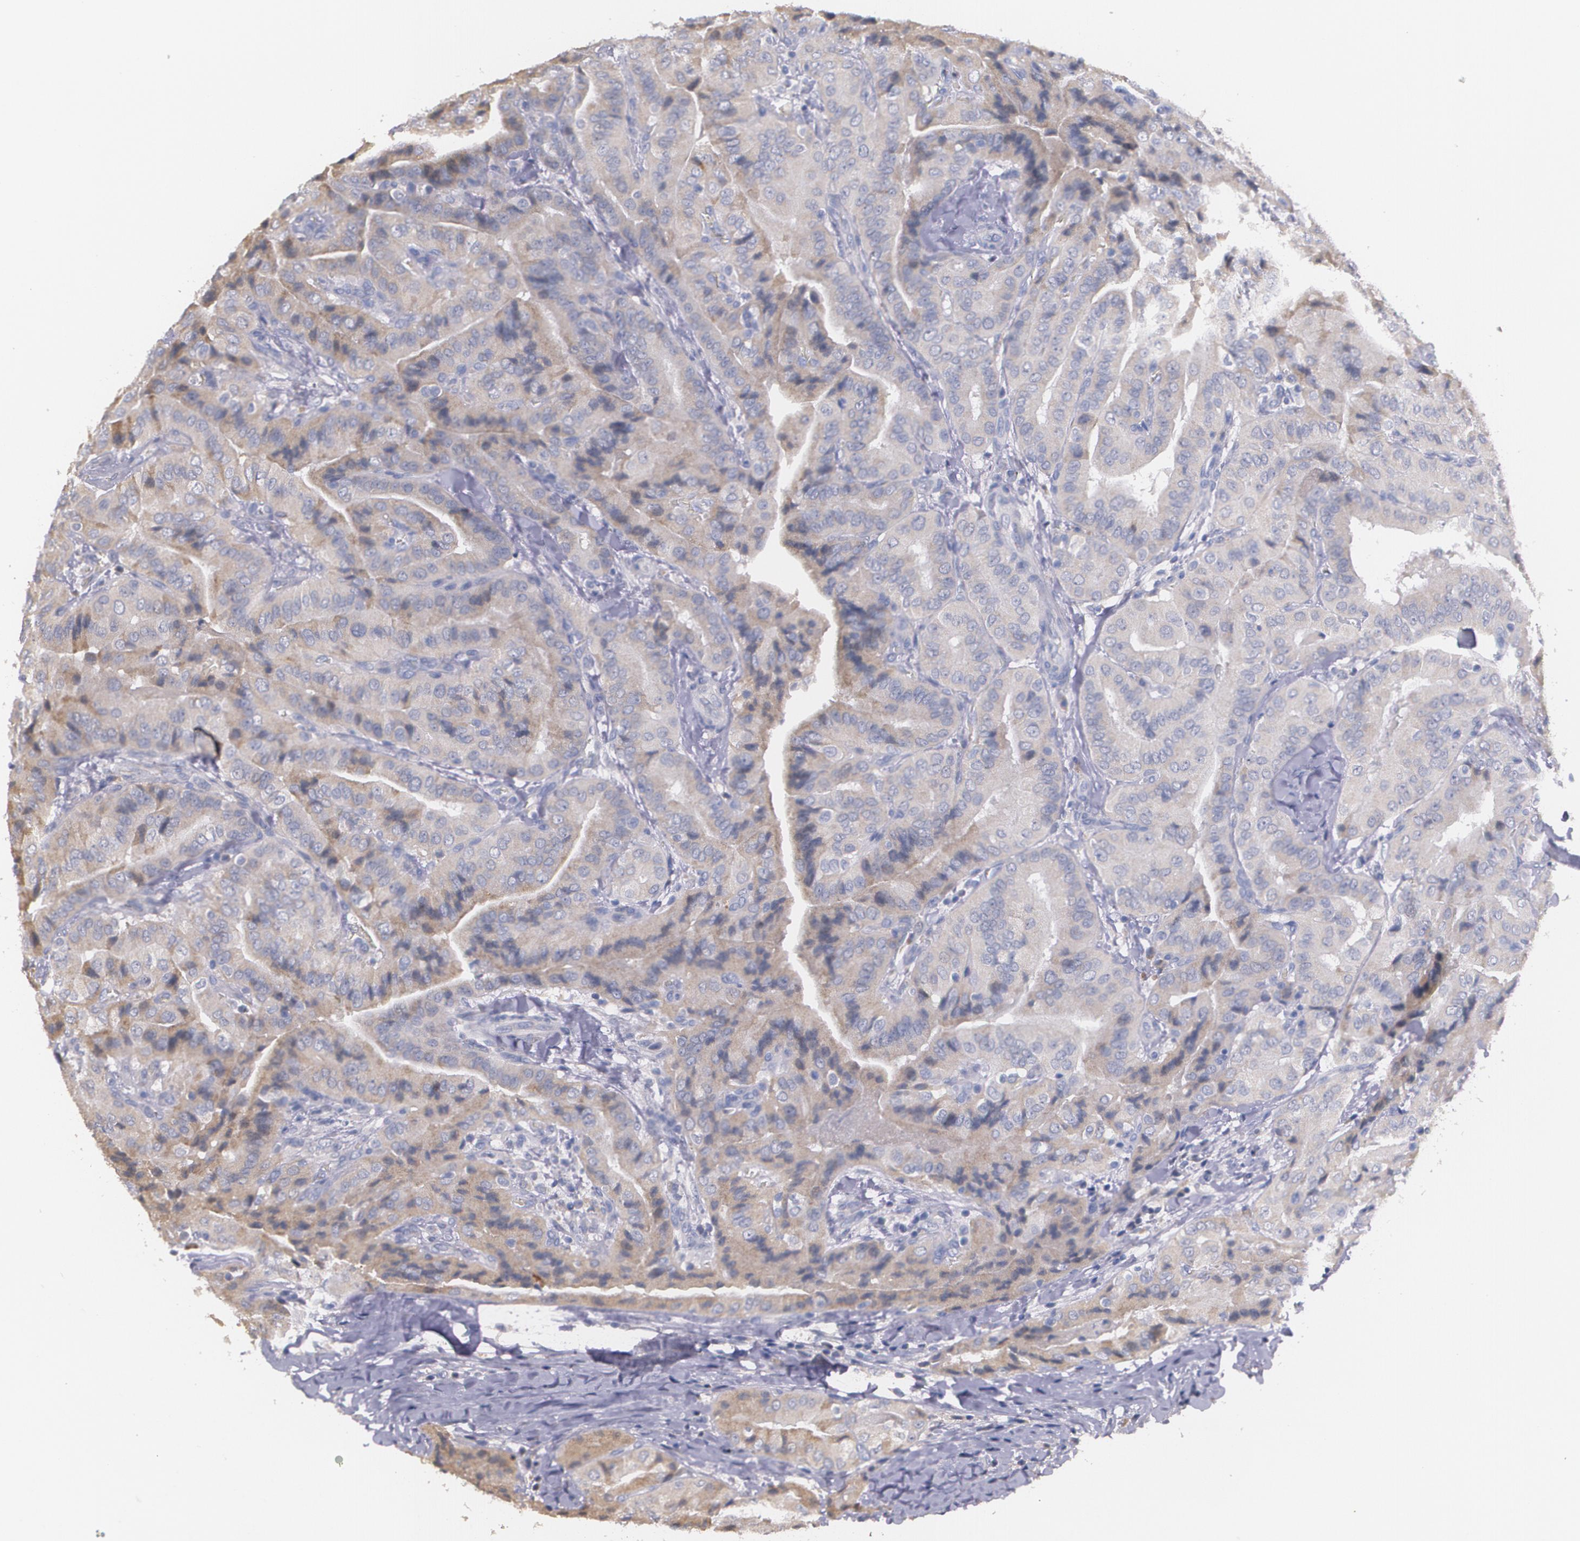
{"staining": {"intensity": "moderate", "quantity": "25%-75%", "location": "cytoplasmic/membranous"}, "tissue": "thyroid cancer", "cell_type": "Tumor cells", "image_type": "cancer", "snomed": [{"axis": "morphology", "description": "Papillary adenocarcinoma, NOS"}, {"axis": "topography", "description": "Thyroid gland"}], "caption": "Thyroid papillary adenocarcinoma tissue displays moderate cytoplasmic/membranous staining in approximately 25%-75% of tumor cells", "gene": "AMBP", "patient": {"sex": "female", "age": 71}}